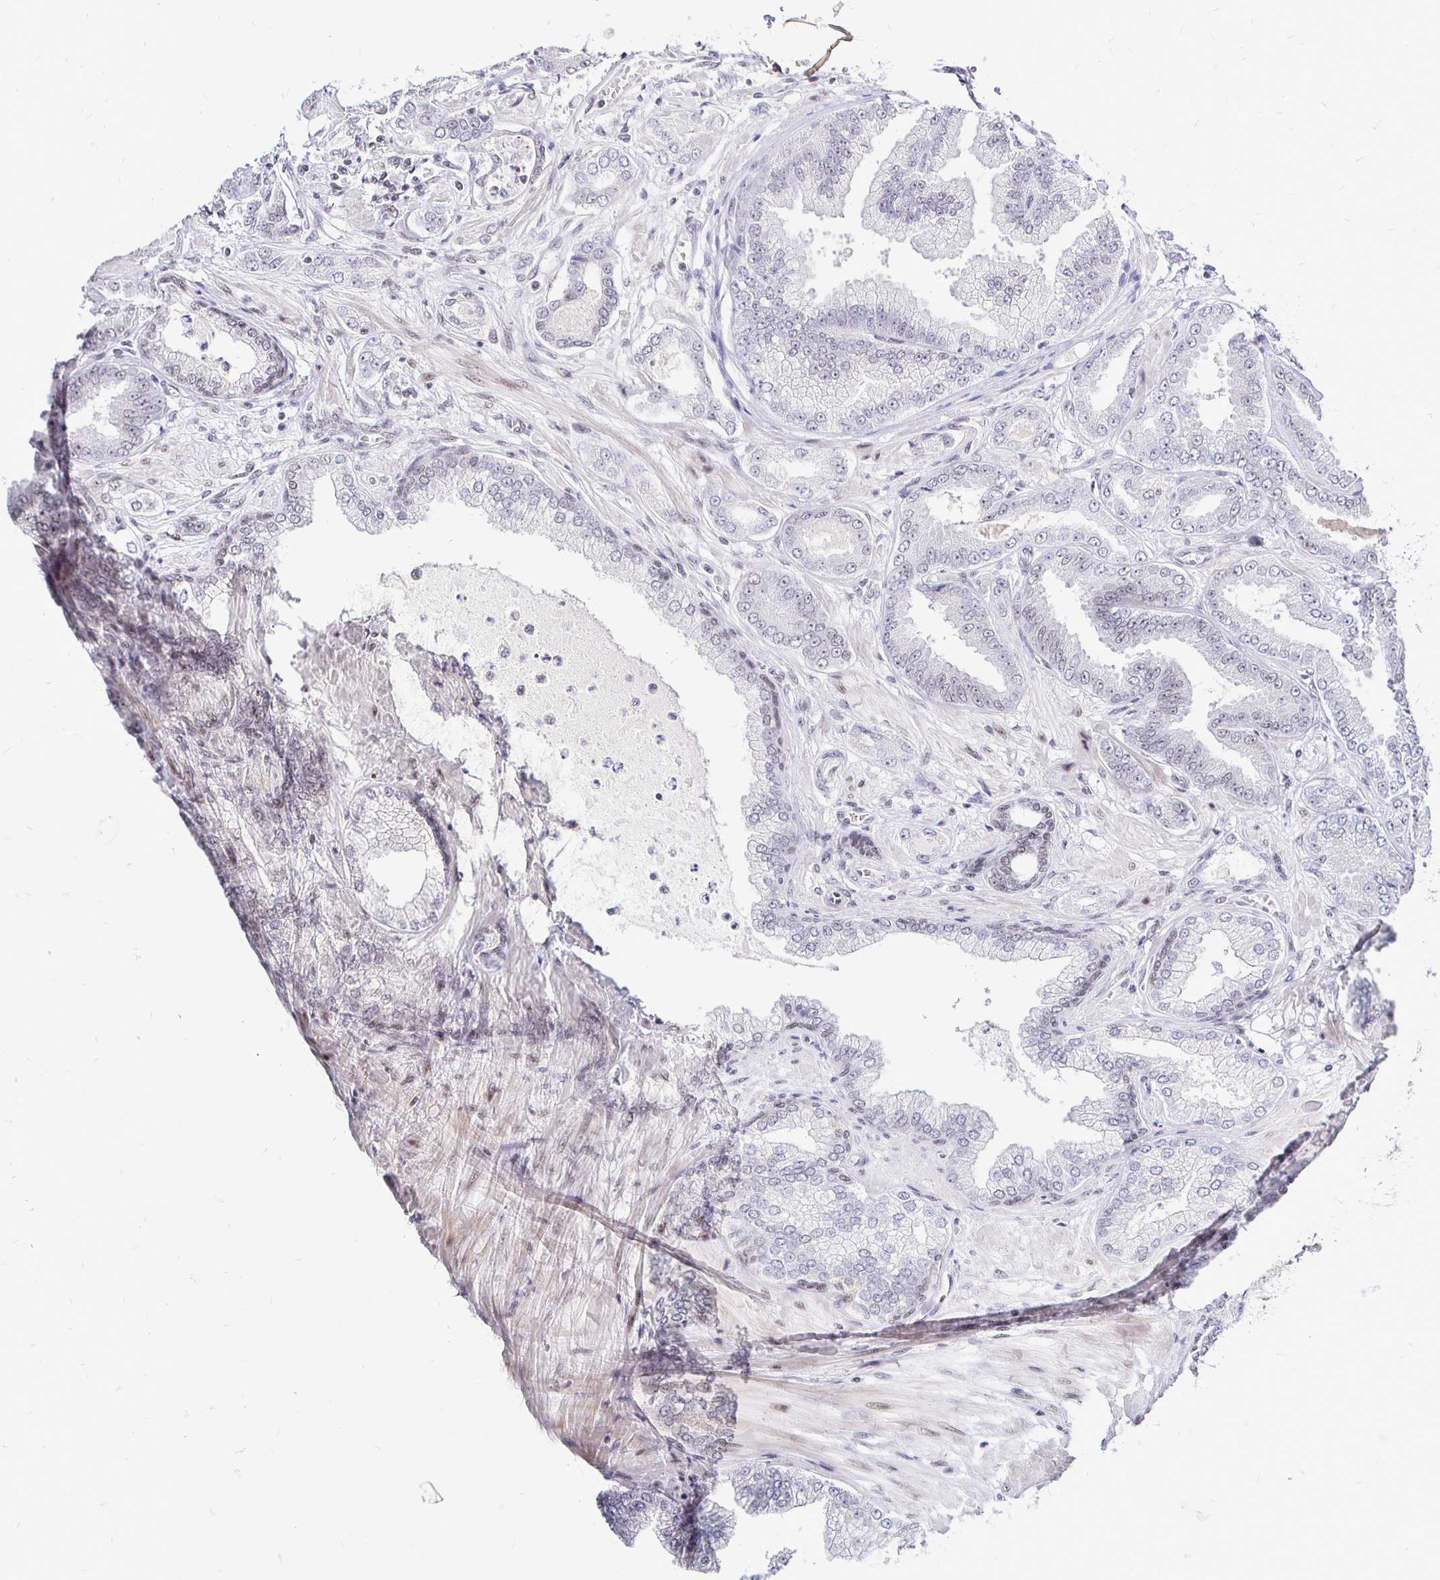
{"staining": {"intensity": "negative", "quantity": "none", "location": "none"}, "tissue": "prostate cancer", "cell_type": "Tumor cells", "image_type": "cancer", "snomed": [{"axis": "morphology", "description": "Adenocarcinoma, Low grade"}, {"axis": "topography", "description": "Prostate"}], "caption": "A micrograph of prostate cancer stained for a protein exhibits no brown staining in tumor cells.", "gene": "SIN3A", "patient": {"sex": "male", "age": 55}}